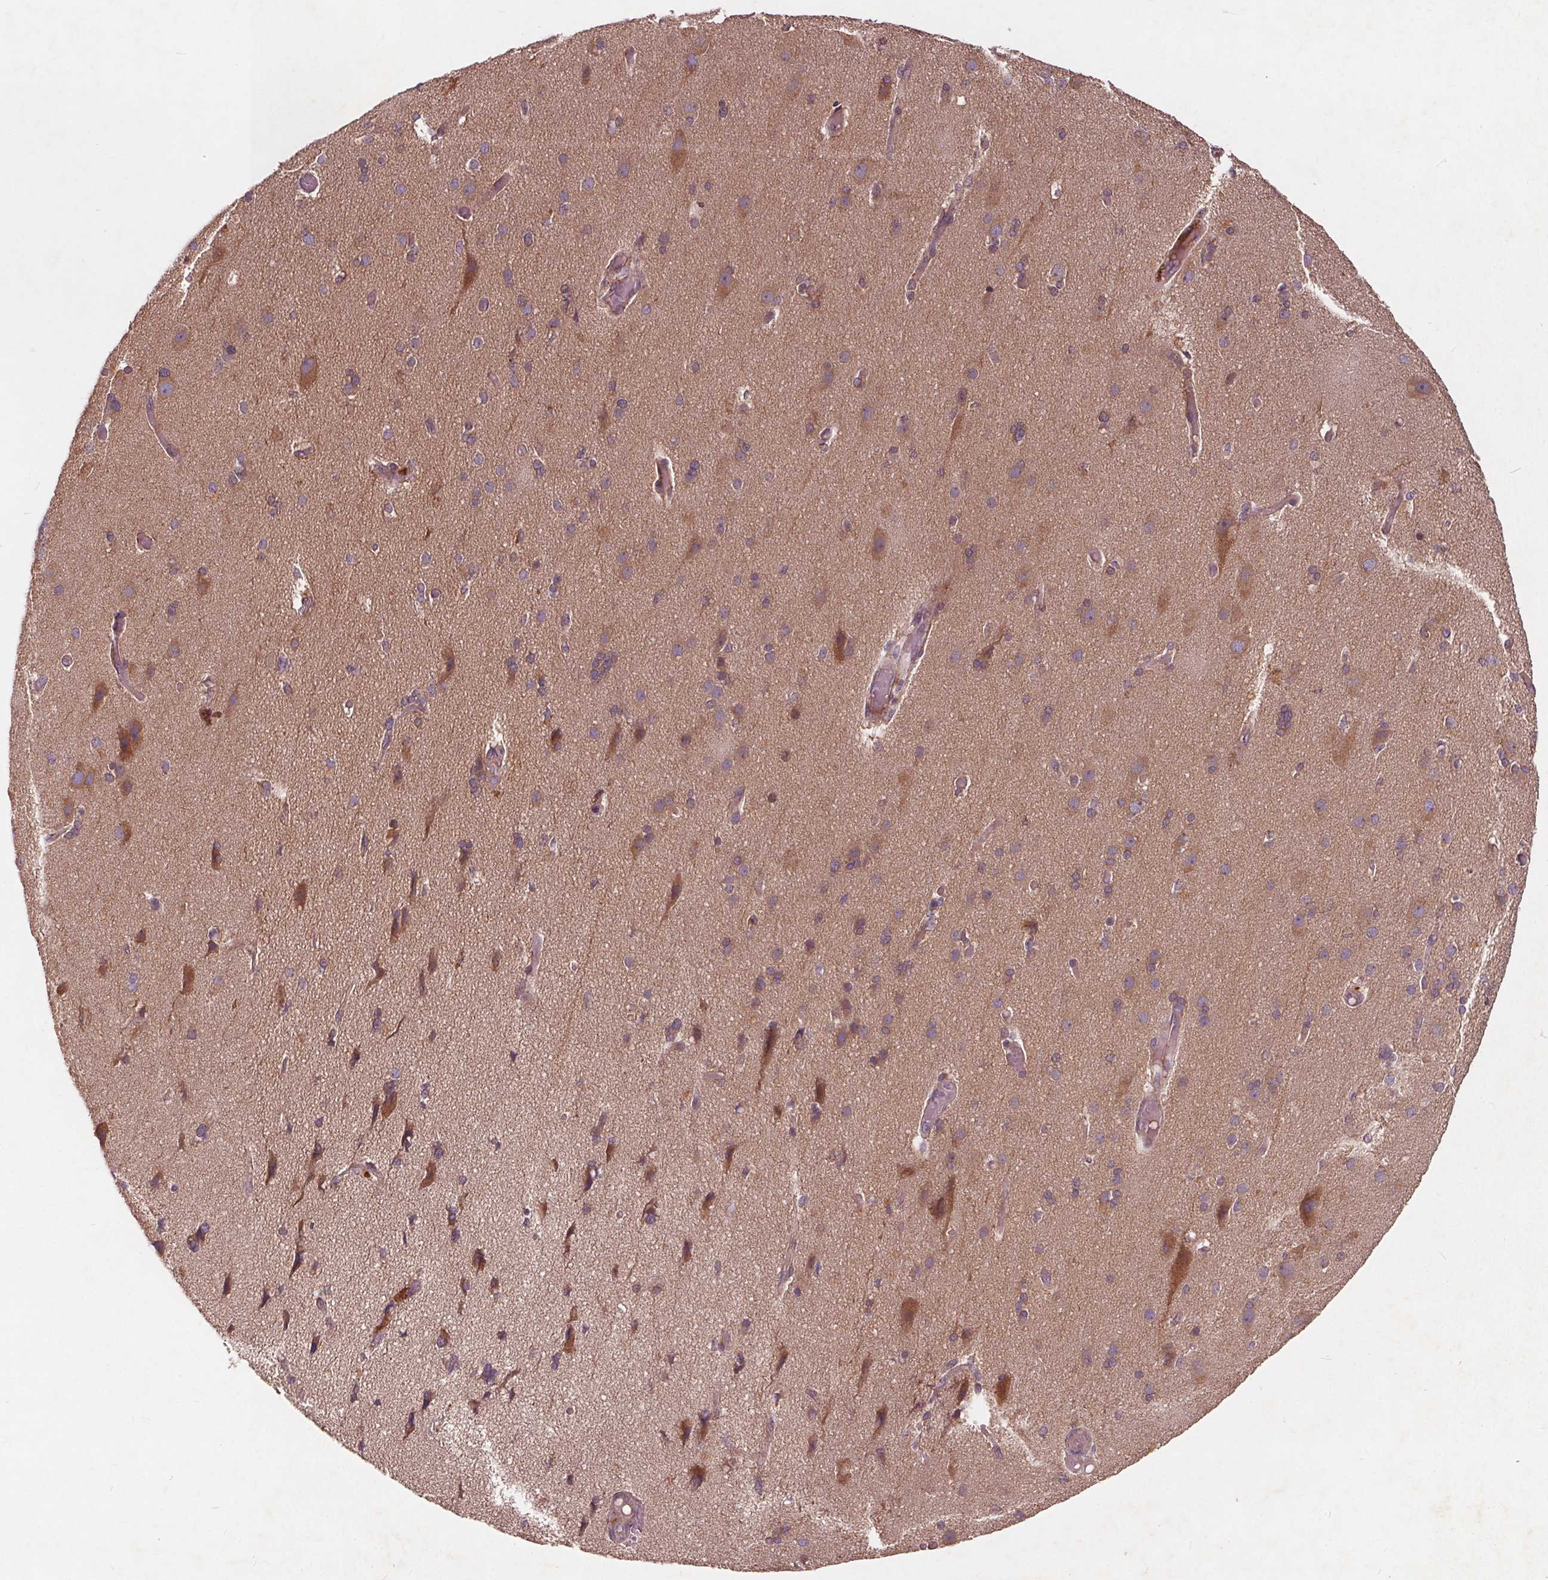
{"staining": {"intensity": "negative", "quantity": "none", "location": "none"}, "tissue": "cerebral cortex", "cell_type": "Endothelial cells", "image_type": "normal", "snomed": [{"axis": "morphology", "description": "Normal tissue, NOS"}, {"axis": "morphology", "description": "Glioma, malignant, High grade"}, {"axis": "topography", "description": "Cerebral cortex"}], "caption": "Immunohistochemical staining of benign cerebral cortex displays no significant positivity in endothelial cells. The staining was performed using DAB to visualize the protein expression in brown, while the nuclei were stained in blue with hematoxylin (Magnification: 20x).", "gene": "CSNK1G2", "patient": {"sex": "male", "age": 71}}